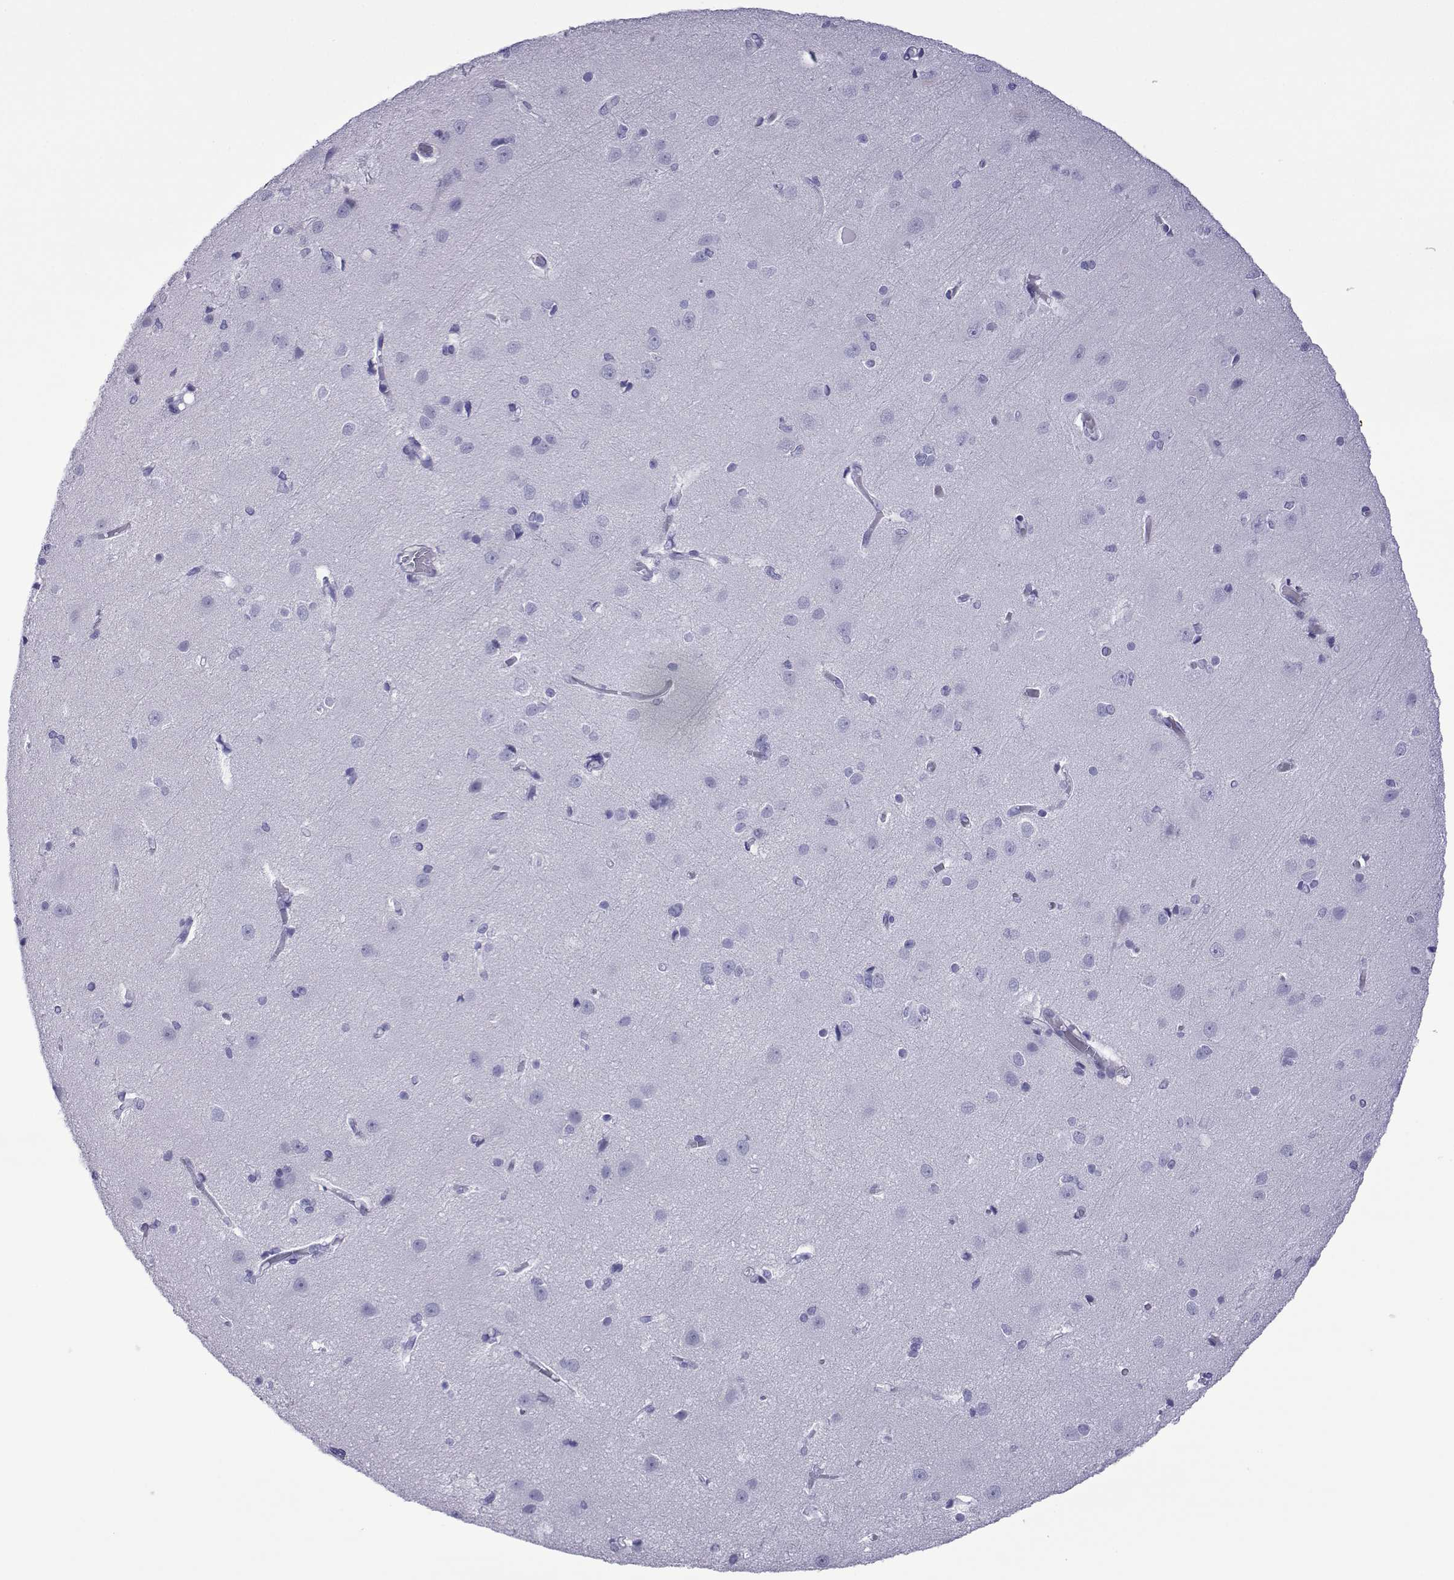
{"staining": {"intensity": "negative", "quantity": "none", "location": "none"}, "tissue": "cerebral cortex", "cell_type": "Endothelial cells", "image_type": "normal", "snomed": [{"axis": "morphology", "description": "Normal tissue, NOS"}, {"axis": "topography", "description": "Cerebral cortex"}], "caption": "Immunohistochemistry (IHC) micrograph of benign cerebral cortex stained for a protein (brown), which demonstrates no expression in endothelial cells. (Brightfield microscopy of DAB immunohistochemistry (IHC) at high magnification).", "gene": "SPANXA1", "patient": {"sex": "male", "age": 37}}